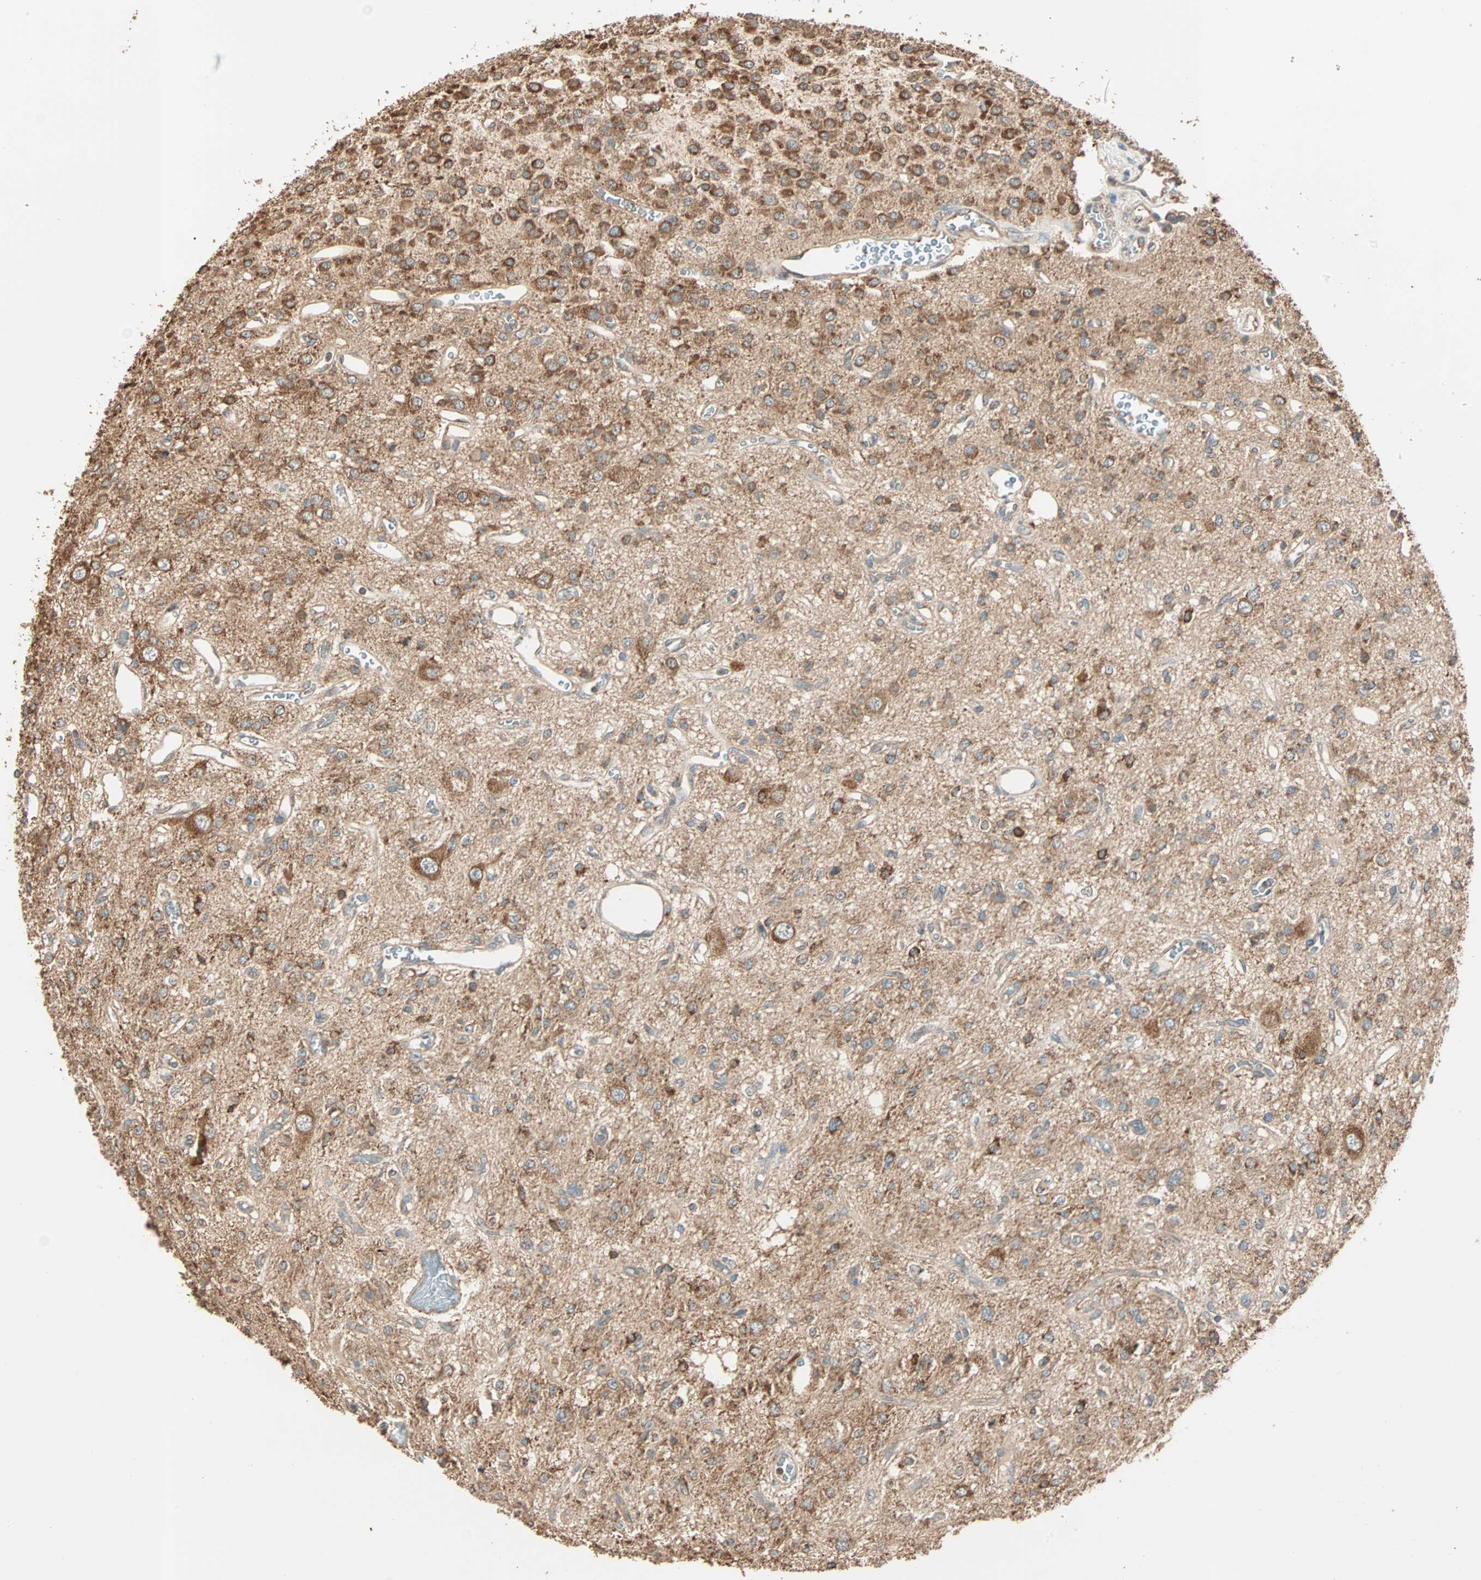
{"staining": {"intensity": "strong", "quantity": ">75%", "location": "cytoplasmic/membranous"}, "tissue": "glioma", "cell_type": "Tumor cells", "image_type": "cancer", "snomed": [{"axis": "morphology", "description": "Glioma, malignant, Low grade"}, {"axis": "topography", "description": "Brain"}], "caption": "Protein analysis of glioma tissue reveals strong cytoplasmic/membranous positivity in approximately >75% of tumor cells.", "gene": "EIF4G2", "patient": {"sex": "male", "age": 38}}